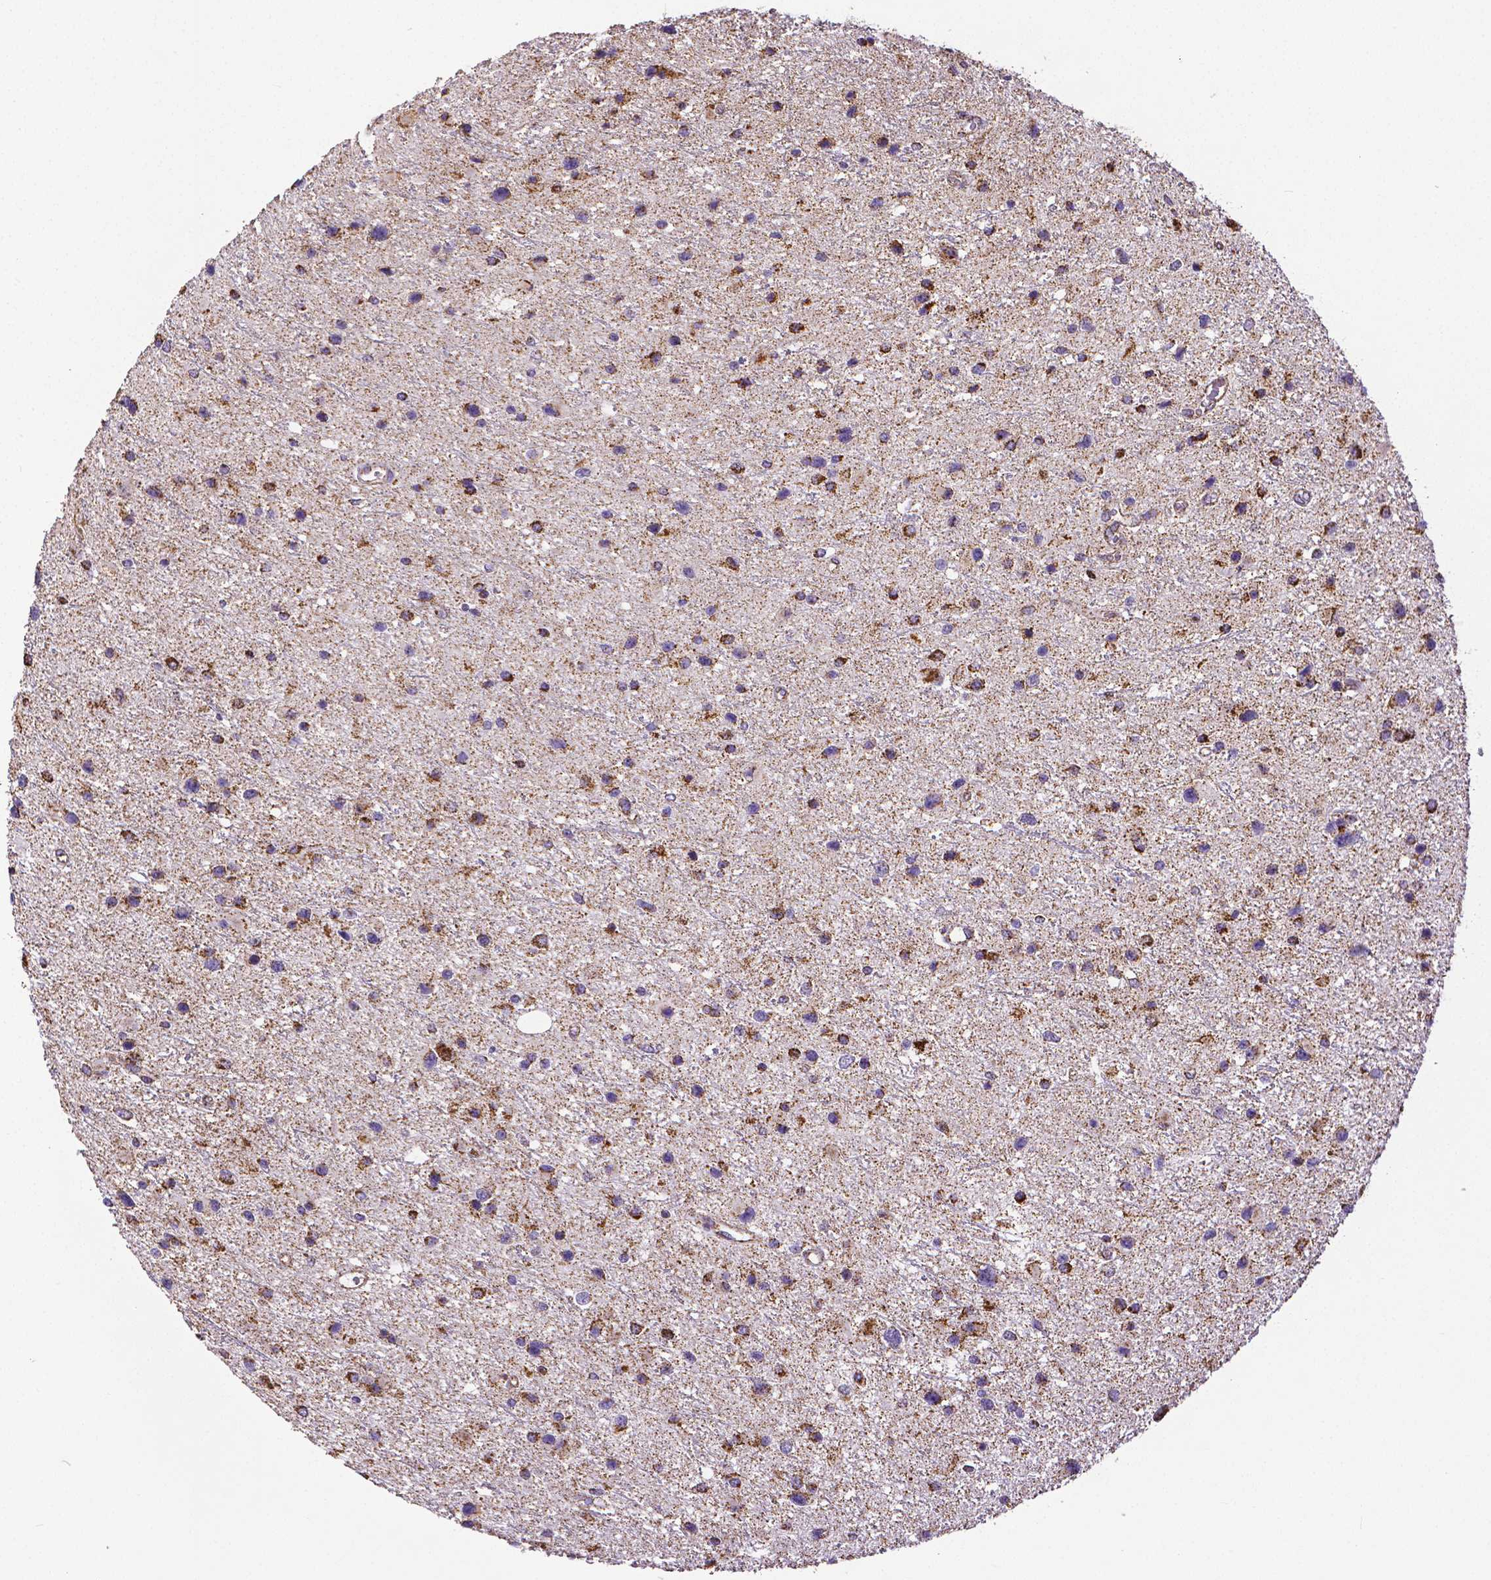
{"staining": {"intensity": "moderate", "quantity": ">75%", "location": "cytoplasmic/membranous"}, "tissue": "glioma", "cell_type": "Tumor cells", "image_type": "cancer", "snomed": [{"axis": "morphology", "description": "Glioma, malignant, Low grade"}, {"axis": "topography", "description": "Brain"}], "caption": "Immunohistochemical staining of malignant low-grade glioma exhibits medium levels of moderate cytoplasmic/membranous positivity in about >75% of tumor cells.", "gene": "MACC1", "patient": {"sex": "female", "age": 32}}